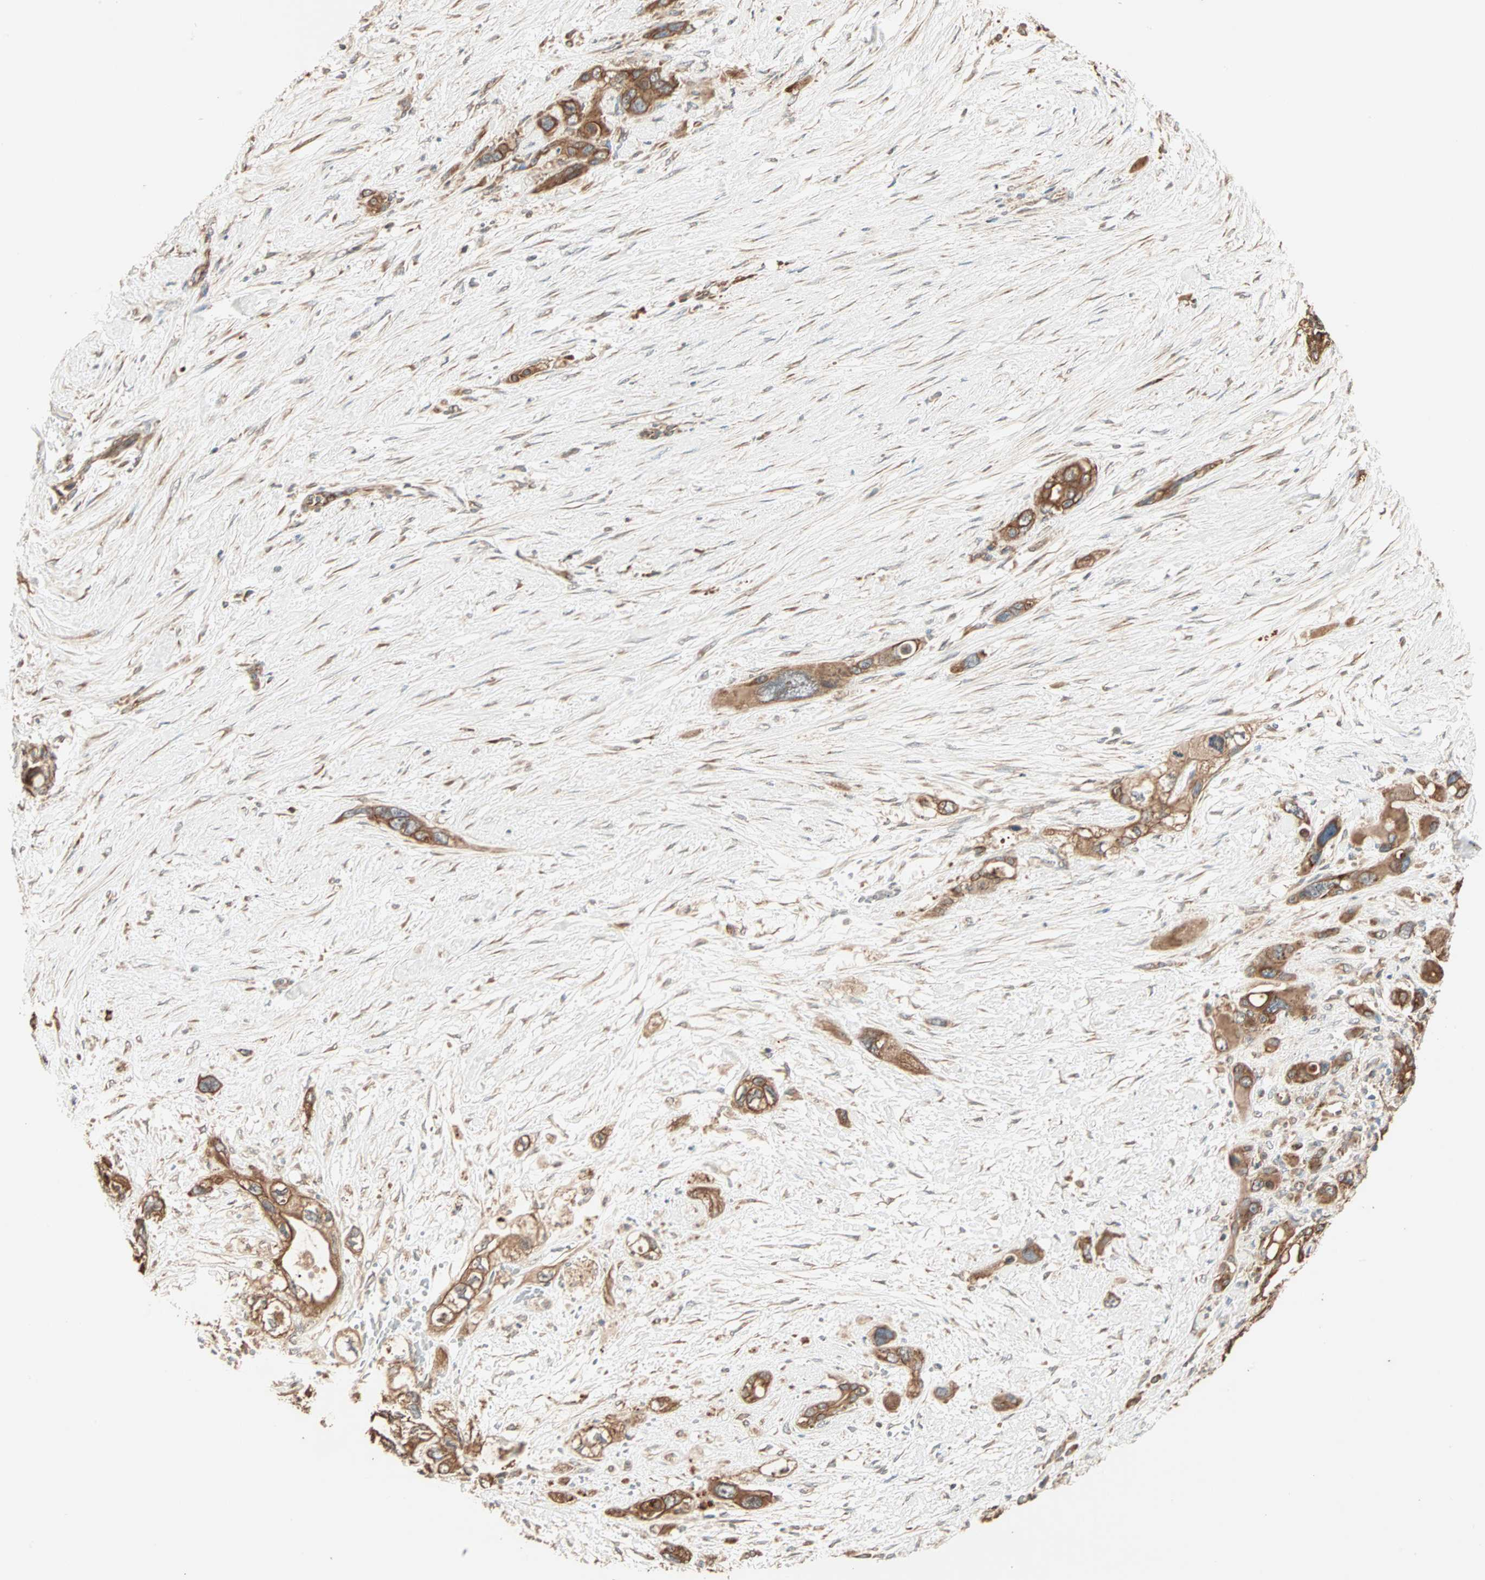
{"staining": {"intensity": "strong", "quantity": ">75%", "location": "cytoplasmic/membranous"}, "tissue": "pancreatic cancer", "cell_type": "Tumor cells", "image_type": "cancer", "snomed": [{"axis": "morphology", "description": "Adenocarcinoma, NOS"}, {"axis": "topography", "description": "Pancreas"}], "caption": "Immunohistochemical staining of human adenocarcinoma (pancreatic) reveals high levels of strong cytoplasmic/membranous positivity in about >75% of tumor cells.", "gene": "EIF4G2", "patient": {"sex": "male", "age": 46}}